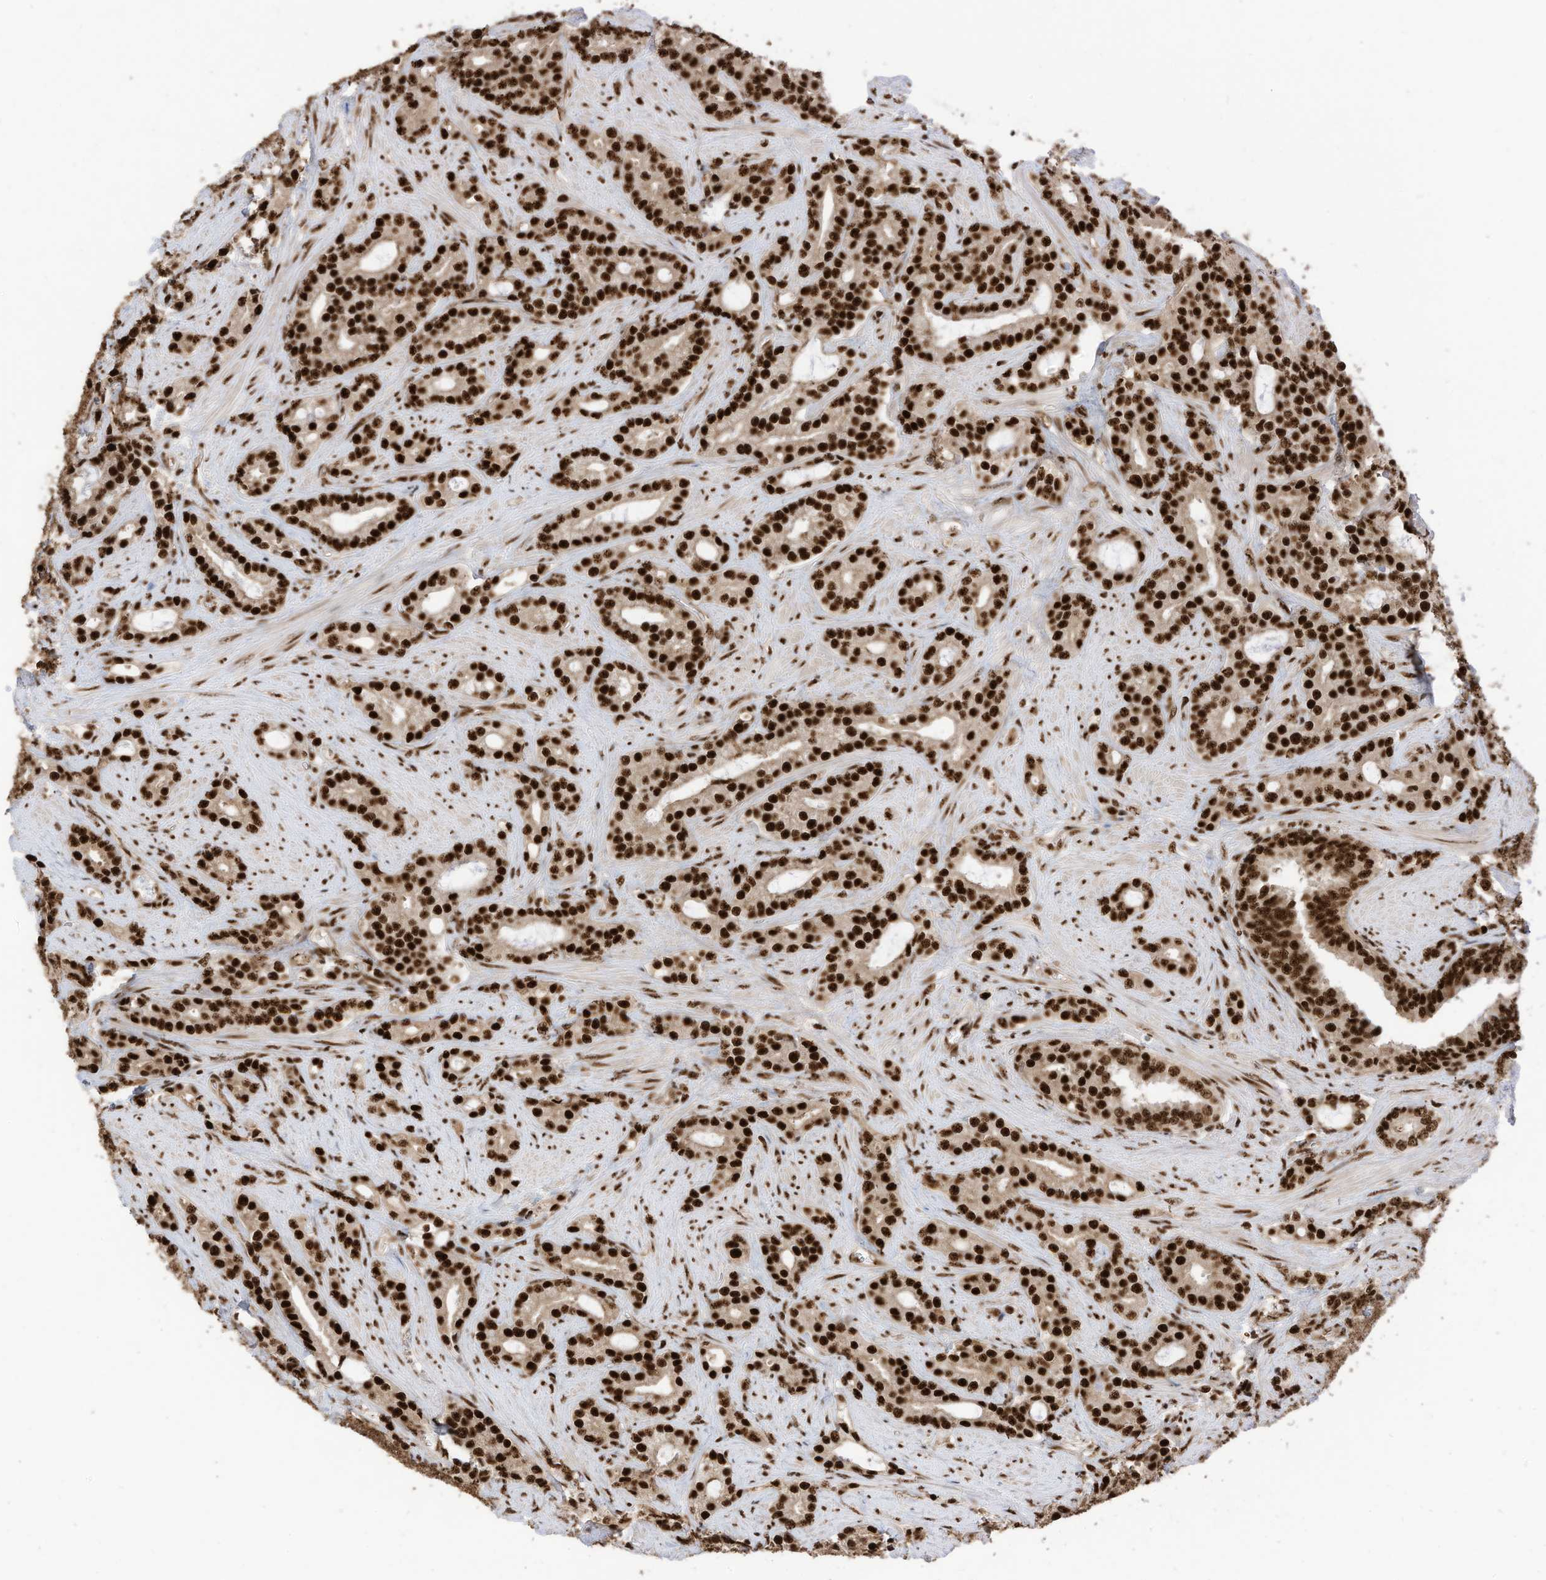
{"staining": {"intensity": "strong", "quantity": ">75%", "location": "nuclear"}, "tissue": "prostate cancer", "cell_type": "Tumor cells", "image_type": "cancer", "snomed": [{"axis": "morphology", "description": "Adenocarcinoma, High grade"}, {"axis": "topography", "description": "Prostate and seminal vesicle, NOS"}], "caption": "Prostate high-grade adenocarcinoma stained with a protein marker exhibits strong staining in tumor cells.", "gene": "SF3A3", "patient": {"sex": "male", "age": 67}}